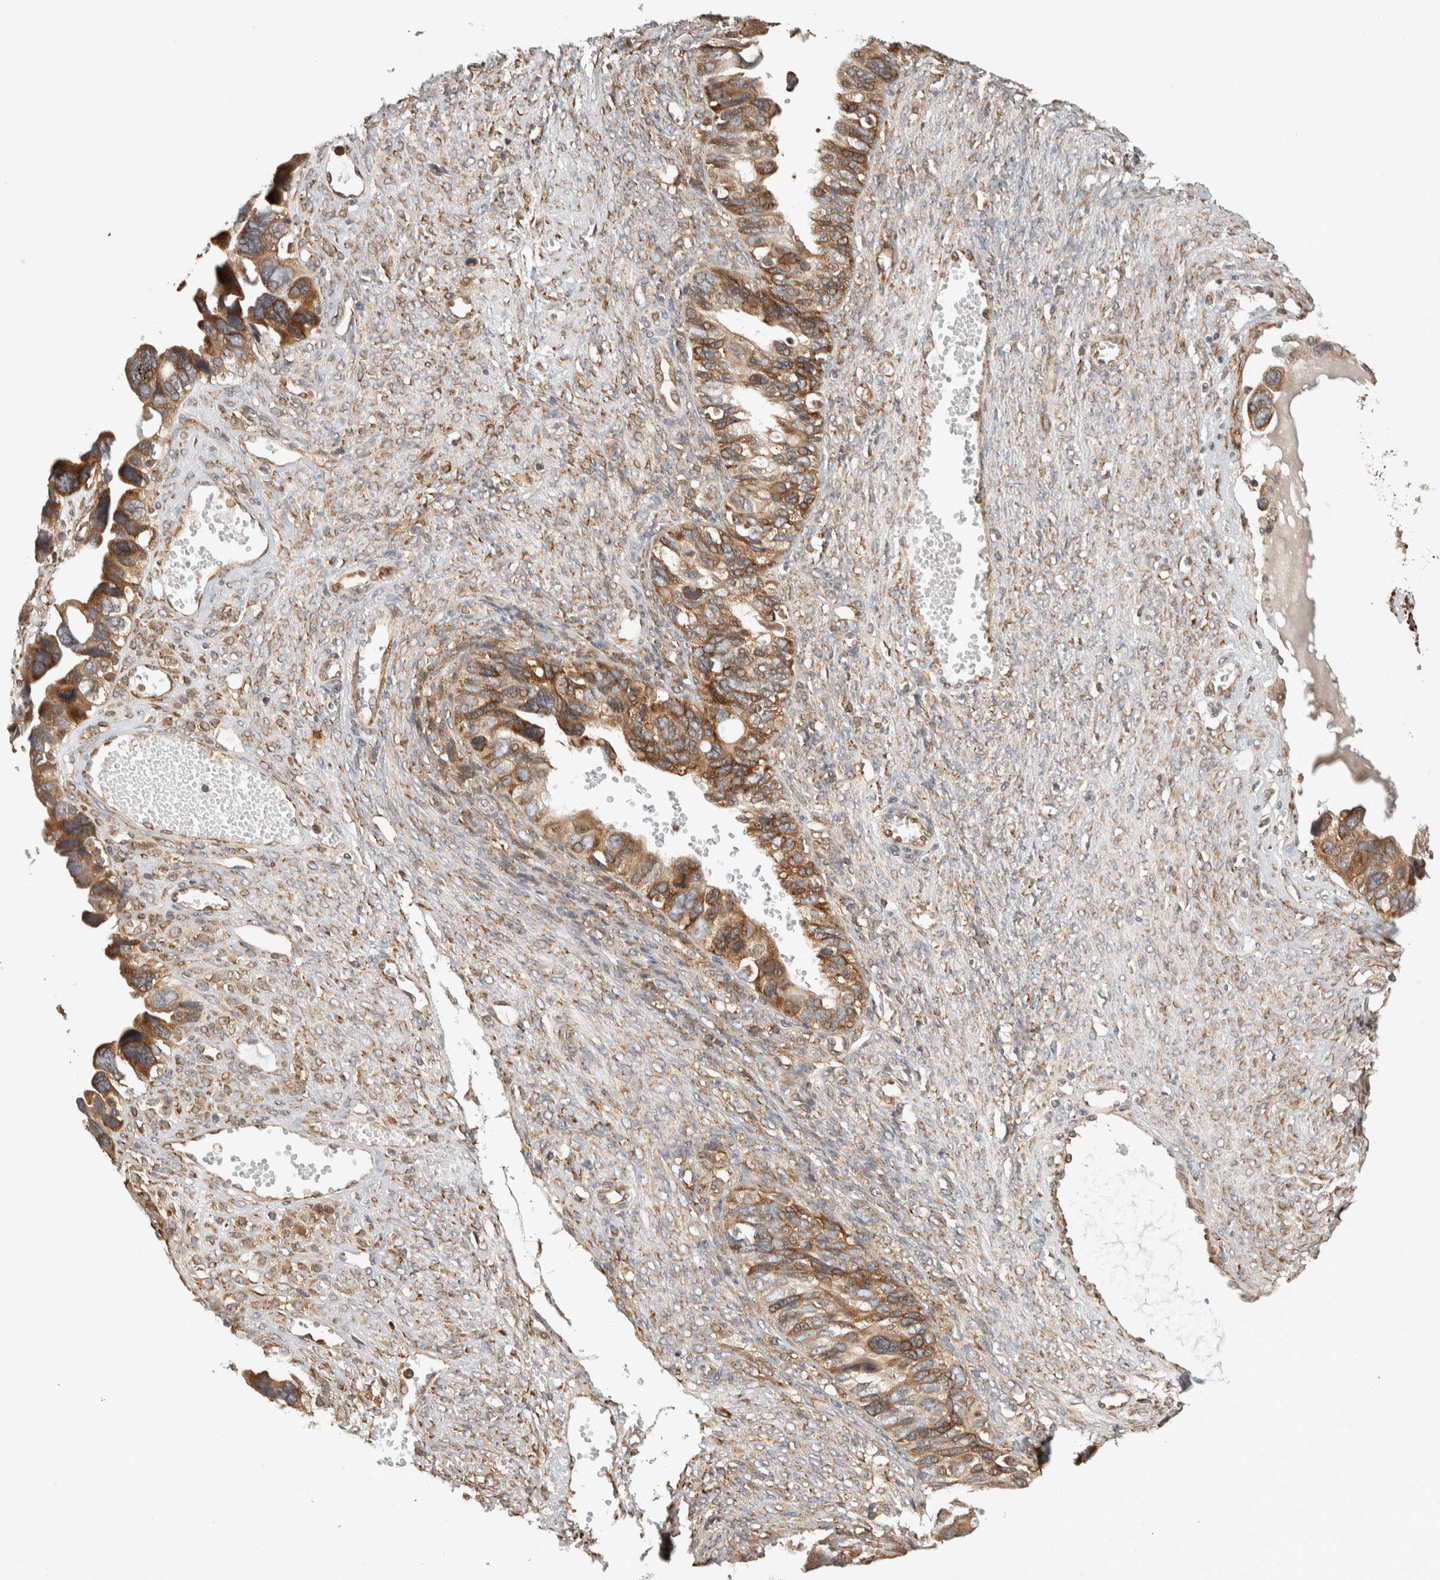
{"staining": {"intensity": "moderate", "quantity": ">75%", "location": "cytoplasmic/membranous"}, "tissue": "ovarian cancer", "cell_type": "Tumor cells", "image_type": "cancer", "snomed": [{"axis": "morphology", "description": "Cystadenocarcinoma, serous, NOS"}, {"axis": "topography", "description": "Ovary"}], "caption": "Ovarian serous cystadenocarcinoma stained for a protein (brown) reveals moderate cytoplasmic/membranous positive expression in about >75% of tumor cells.", "gene": "EIF3H", "patient": {"sex": "female", "age": 79}}